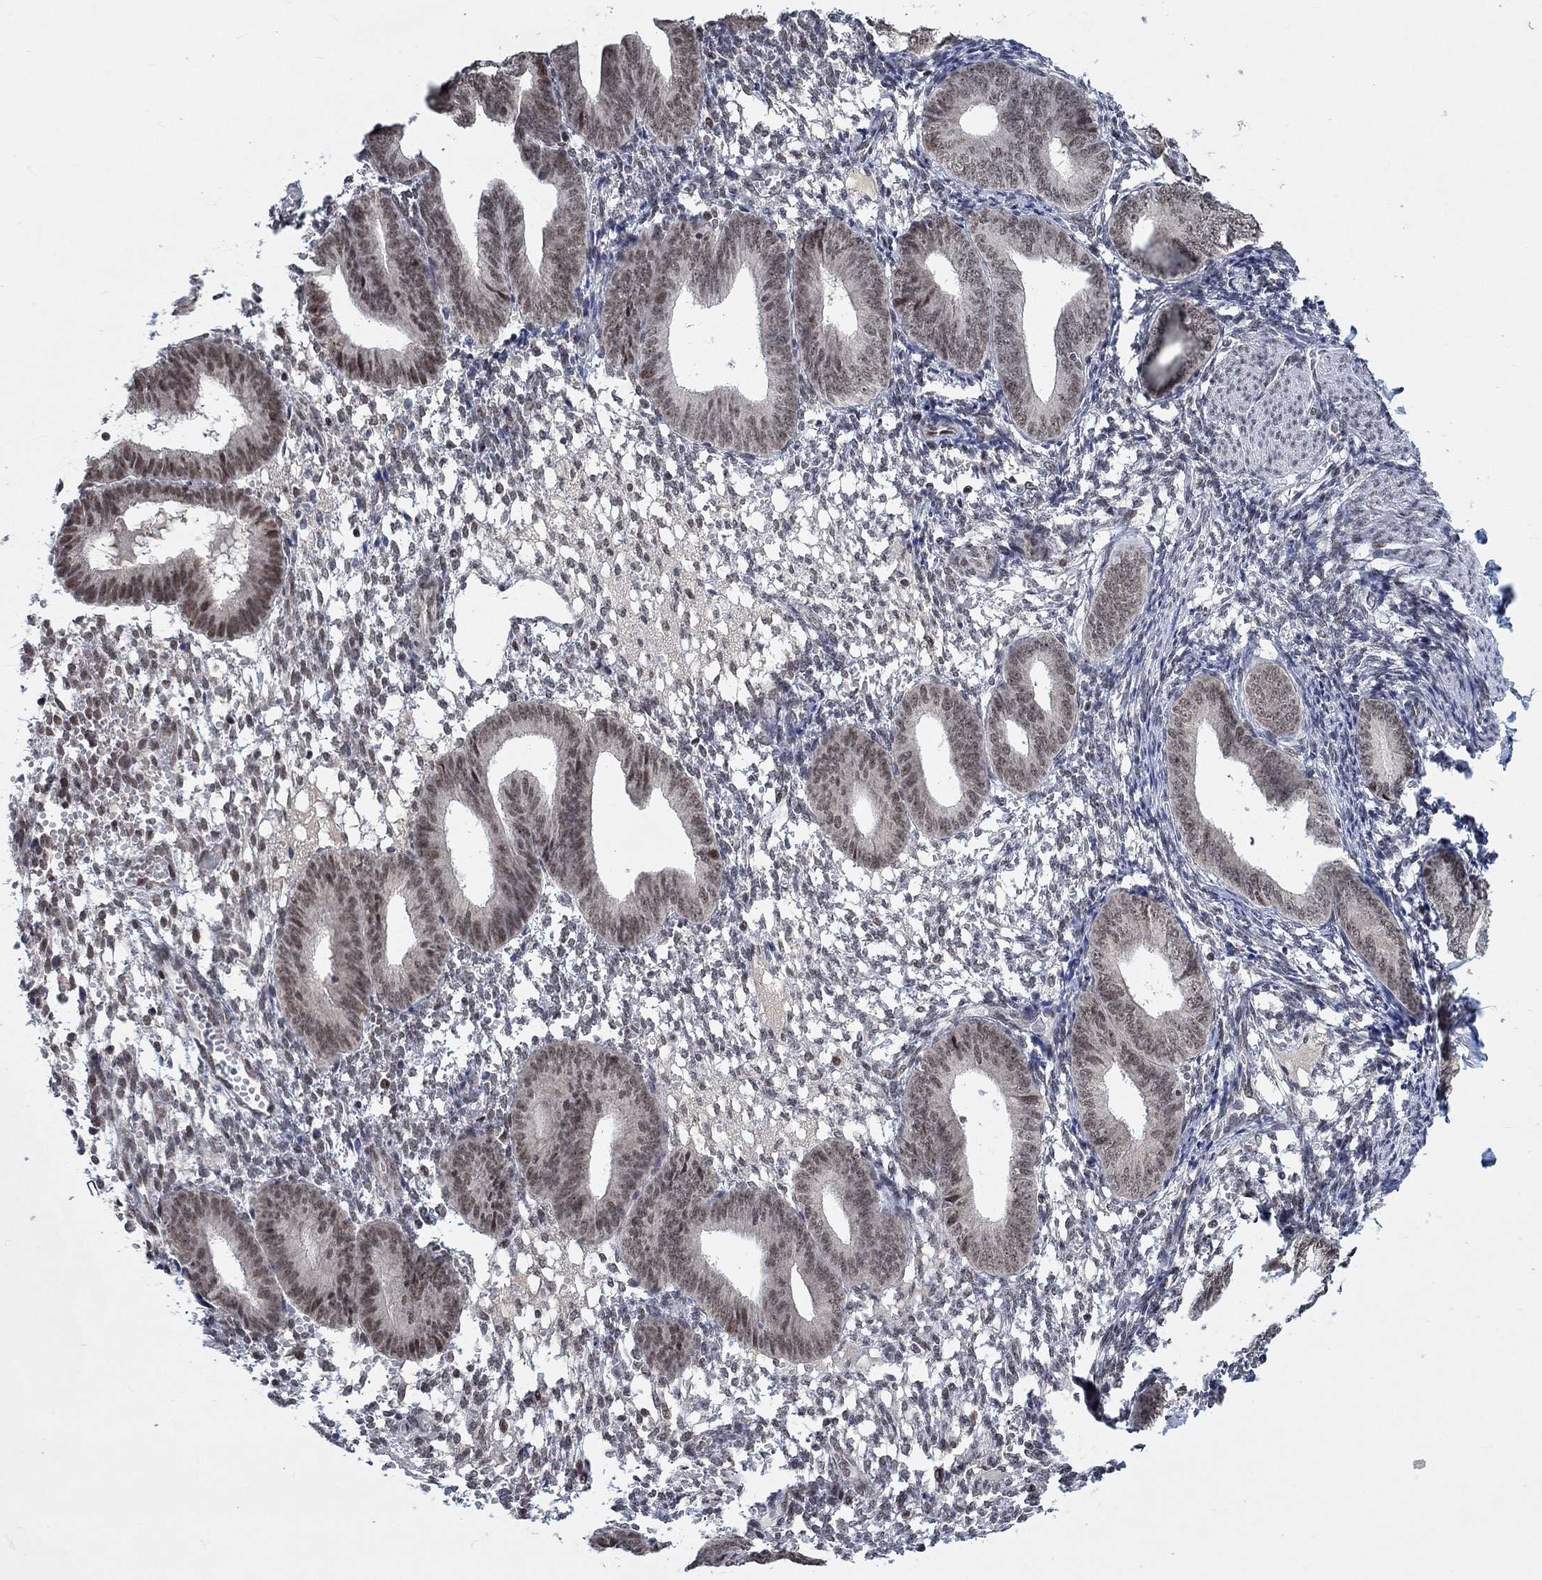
{"staining": {"intensity": "negative", "quantity": "none", "location": "none"}, "tissue": "endometrium", "cell_type": "Cells in endometrial stroma", "image_type": "normal", "snomed": [{"axis": "morphology", "description": "Normal tissue, NOS"}, {"axis": "topography", "description": "Endometrium"}], "caption": "IHC photomicrograph of unremarkable endometrium: endometrium stained with DAB exhibits no significant protein staining in cells in endometrial stroma.", "gene": "THAP8", "patient": {"sex": "female", "age": 39}}